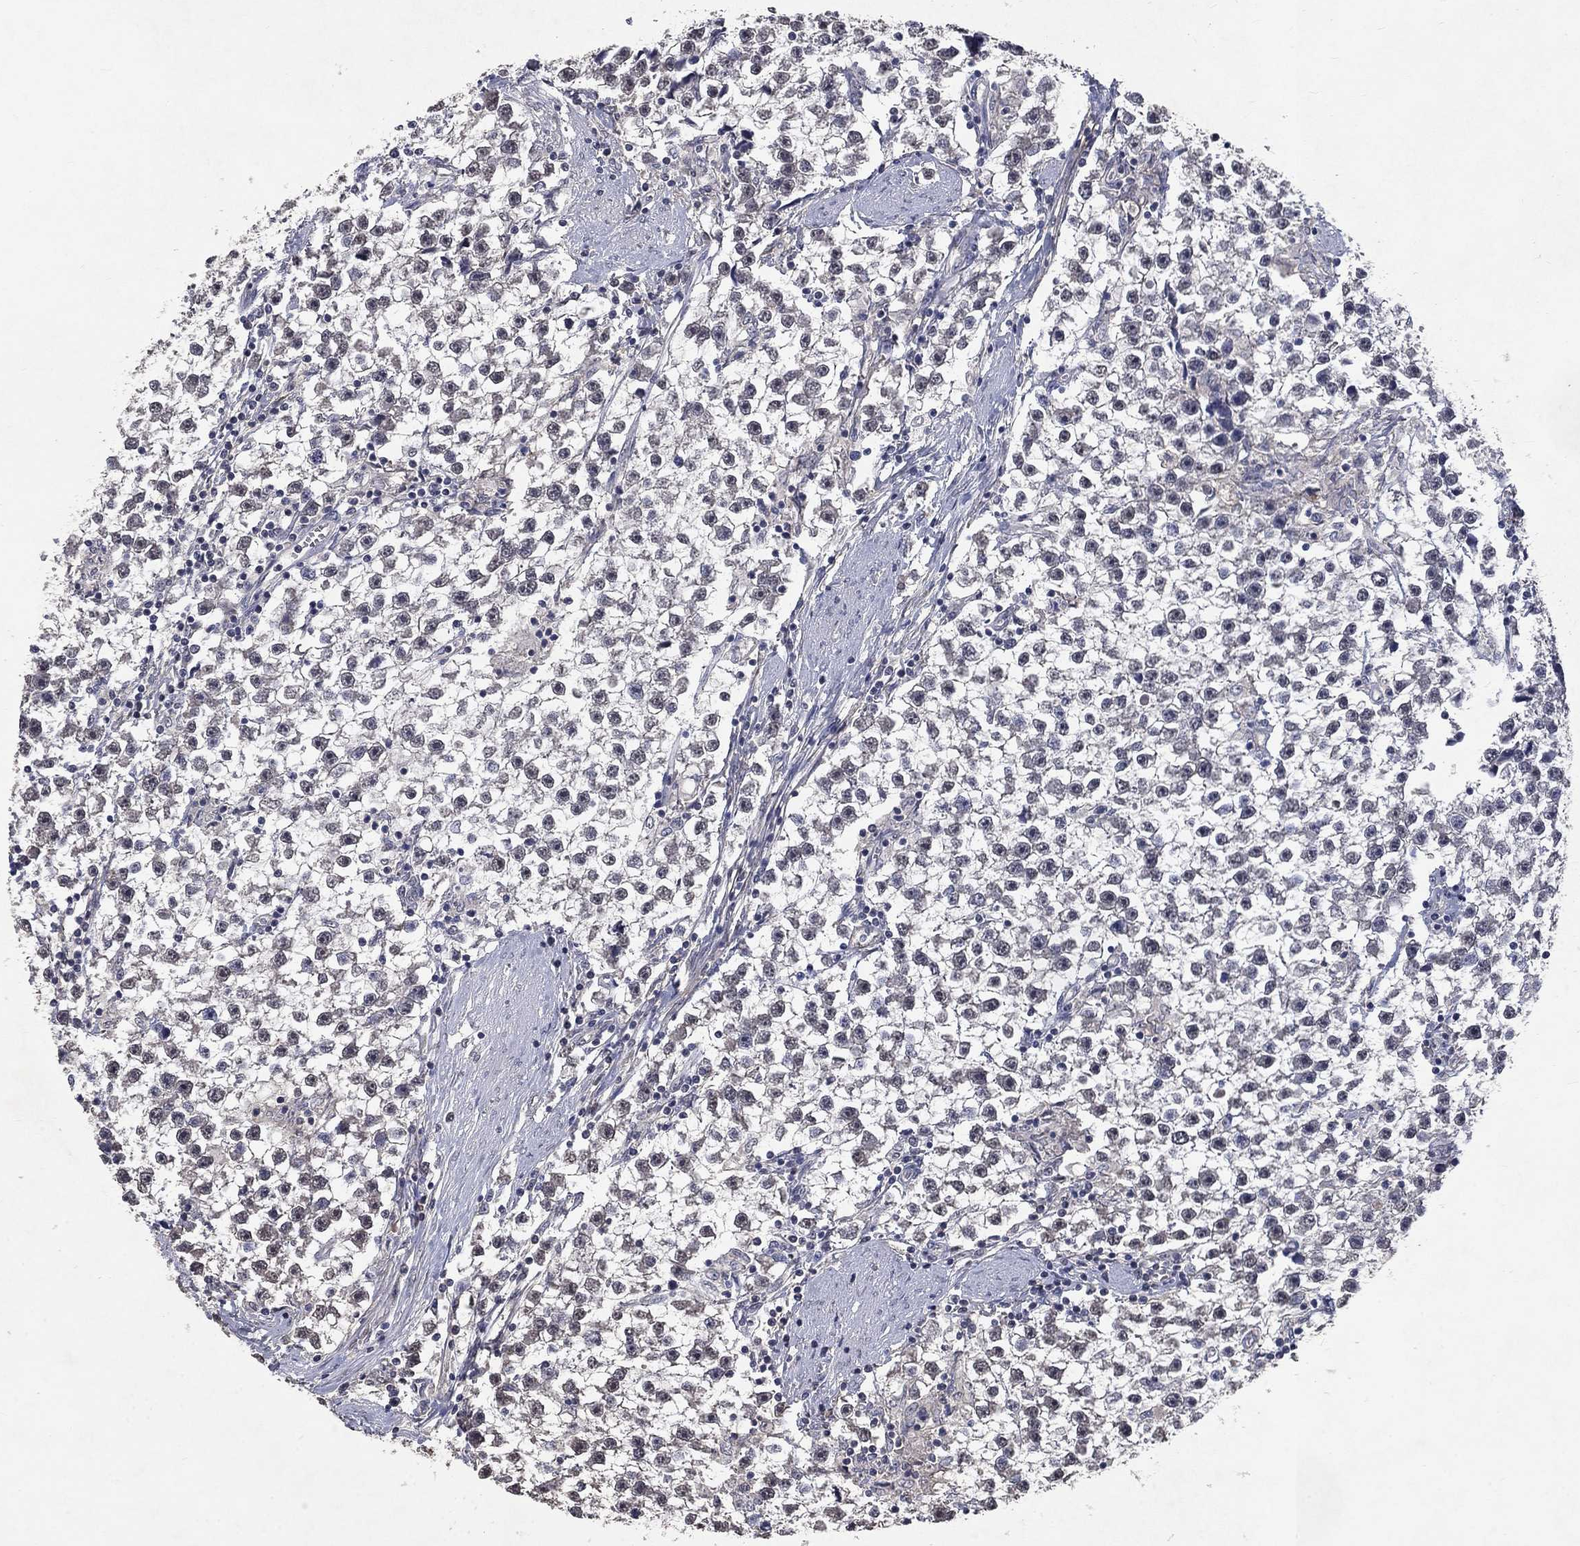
{"staining": {"intensity": "negative", "quantity": "none", "location": "none"}, "tissue": "testis cancer", "cell_type": "Tumor cells", "image_type": "cancer", "snomed": [{"axis": "morphology", "description": "Seminoma, NOS"}, {"axis": "topography", "description": "Testis"}], "caption": "Immunohistochemistry (IHC) micrograph of neoplastic tissue: seminoma (testis) stained with DAB (3,3'-diaminobenzidine) shows no significant protein expression in tumor cells. The staining was performed using DAB (3,3'-diaminobenzidine) to visualize the protein expression in brown, while the nuclei were stained in blue with hematoxylin (Magnification: 20x).", "gene": "CHST5", "patient": {"sex": "male", "age": 59}}